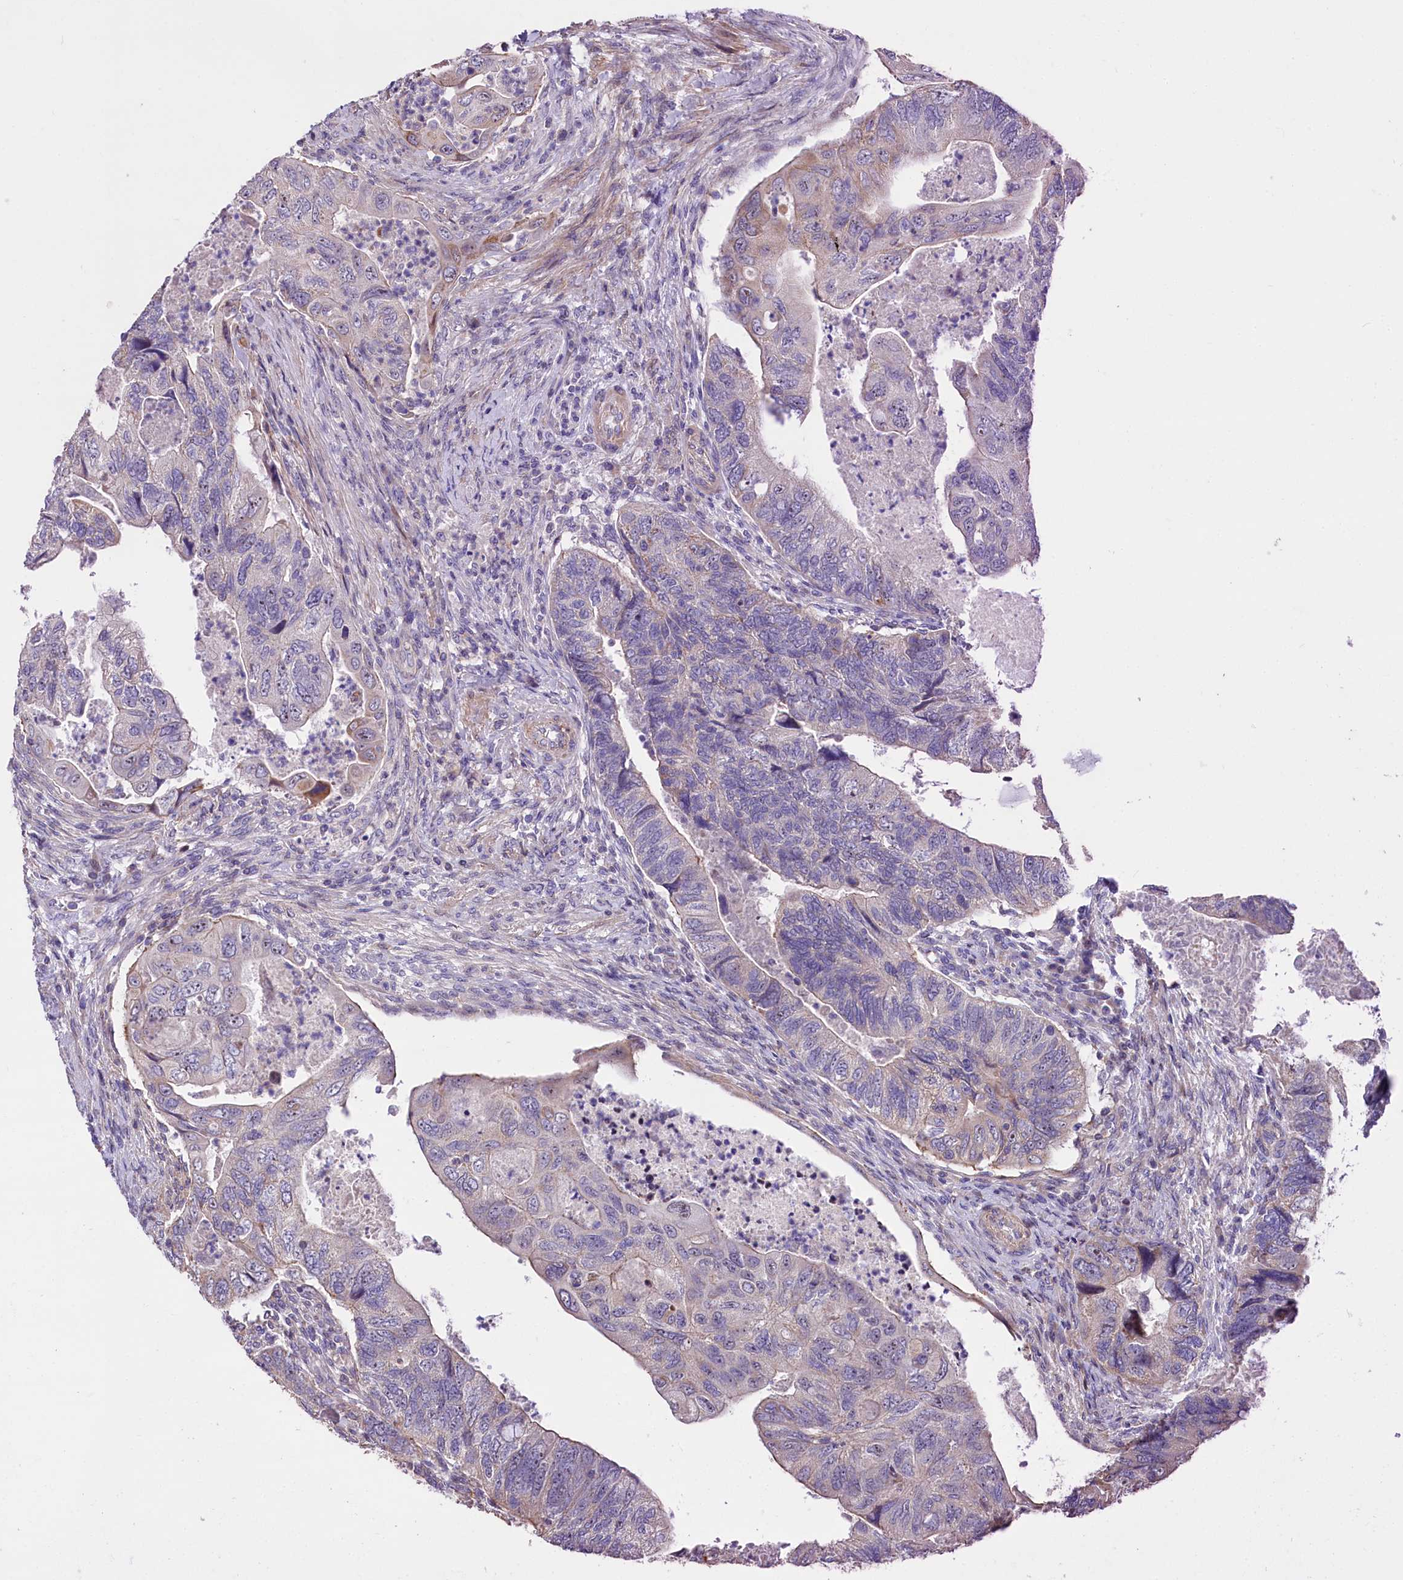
{"staining": {"intensity": "weak", "quantity": "<25%", "location": "cytoplasmic/membranous"}, "tissue": "colorectal cancer", "cell_type": "Tumor cells", "image_type": "cancer", "snomed": [{"axis": "morphology", "description": "Adenocarcinoma, NOS"}, {"axis": "topography", "description": "Rectum"}], "caption": "This is an IHC photomicrograph of human adenocarcinoma (colorectal). There is no expression in tumor cells.", "gene": "RPUSD3", "patient": {"sex": "male", "age": 63}}